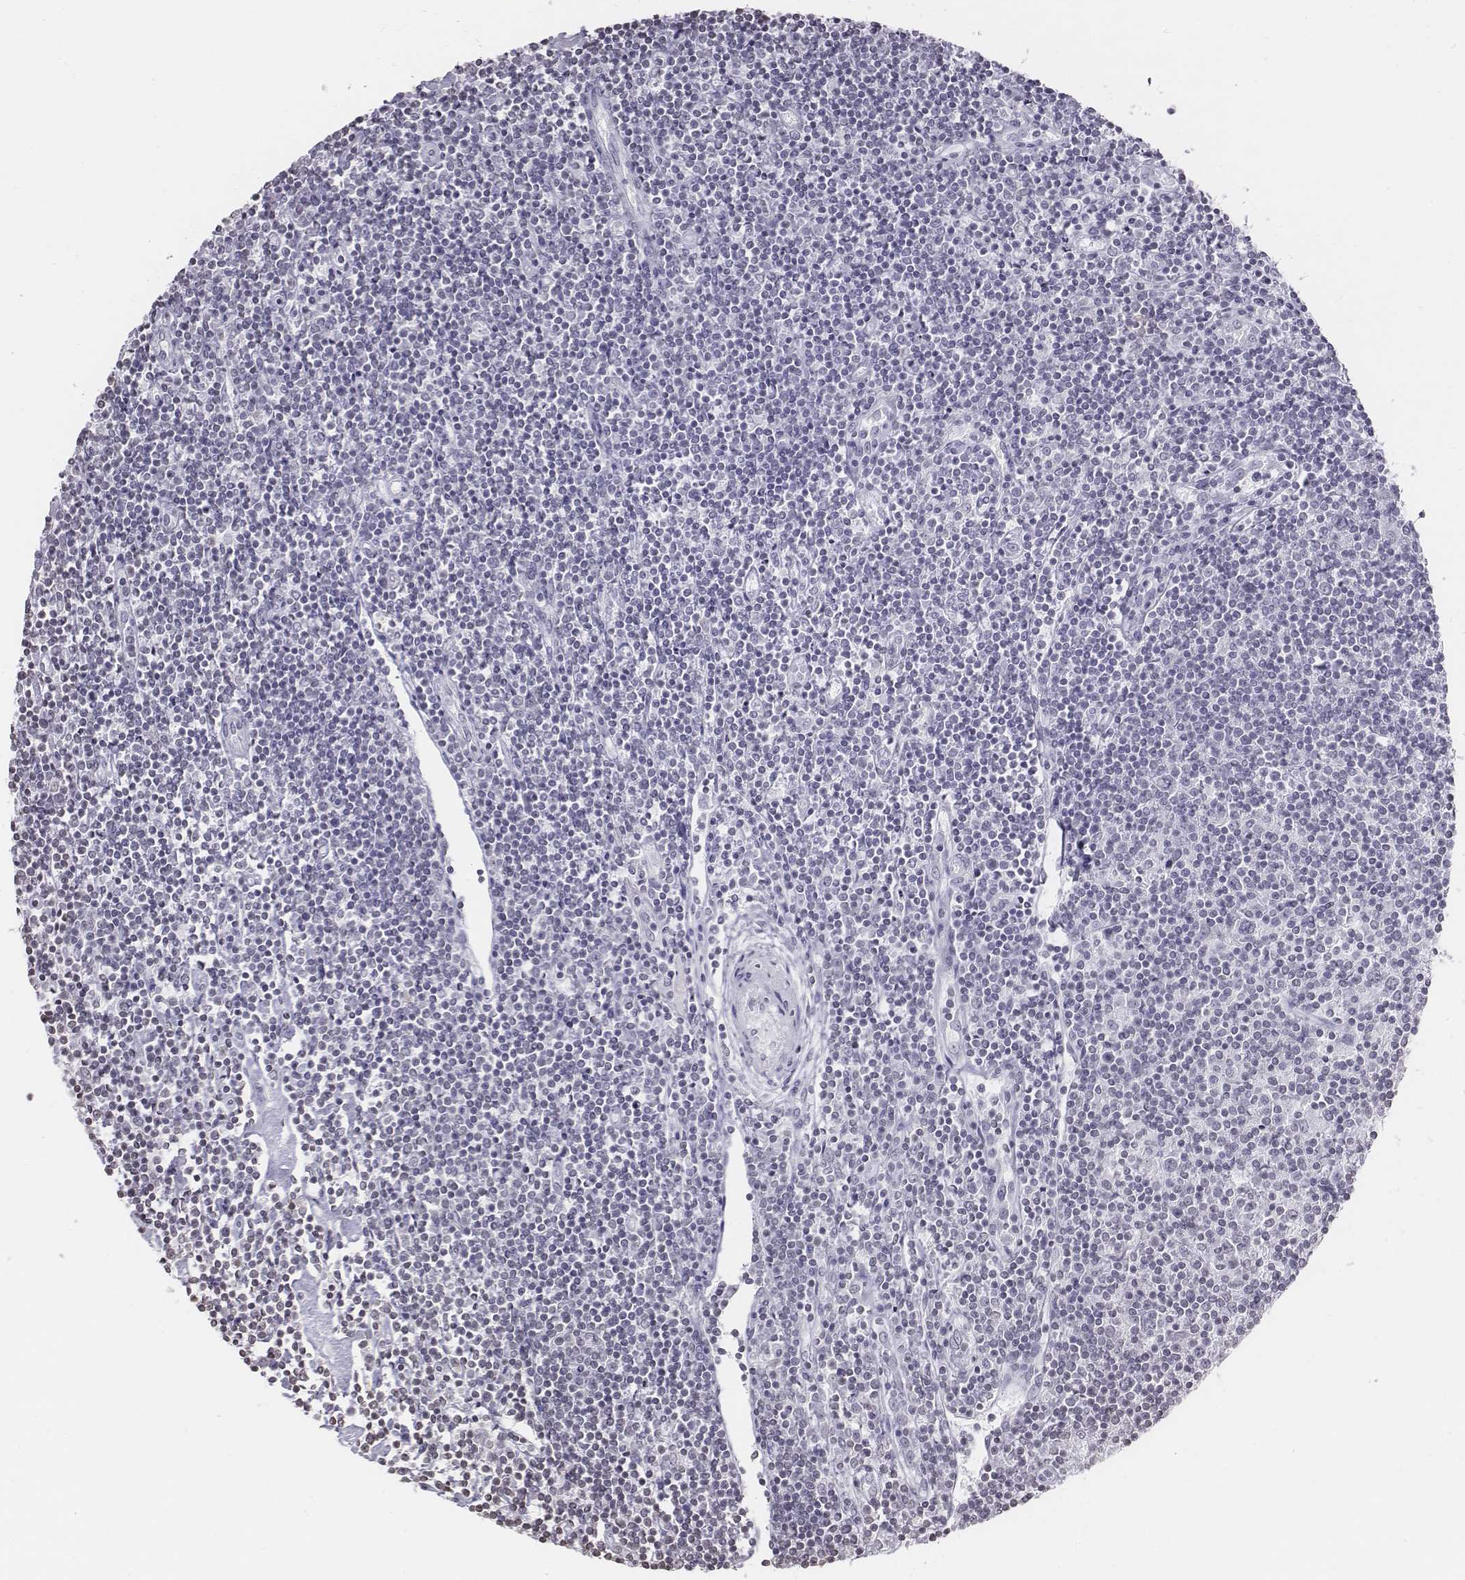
{"staining": {"intensity": "negative", "quantity": "none", "location": "none"}, "tissue": "lymphoma", "cell_type": "Tumor cells", "image_type": "cancer", "snomed": [{"axis": "morphology", "description": "Hodgkin's disease, NOS"}, {"axis": "topography", "description": "Lymph node"}], "caption": "Tumor cells are negative for protein expression in human lymphoma. (IHC, brightfield microscopy, high magnification).", "gene": "BARHL1", "patient": {"sex": "male", "age": 40}}